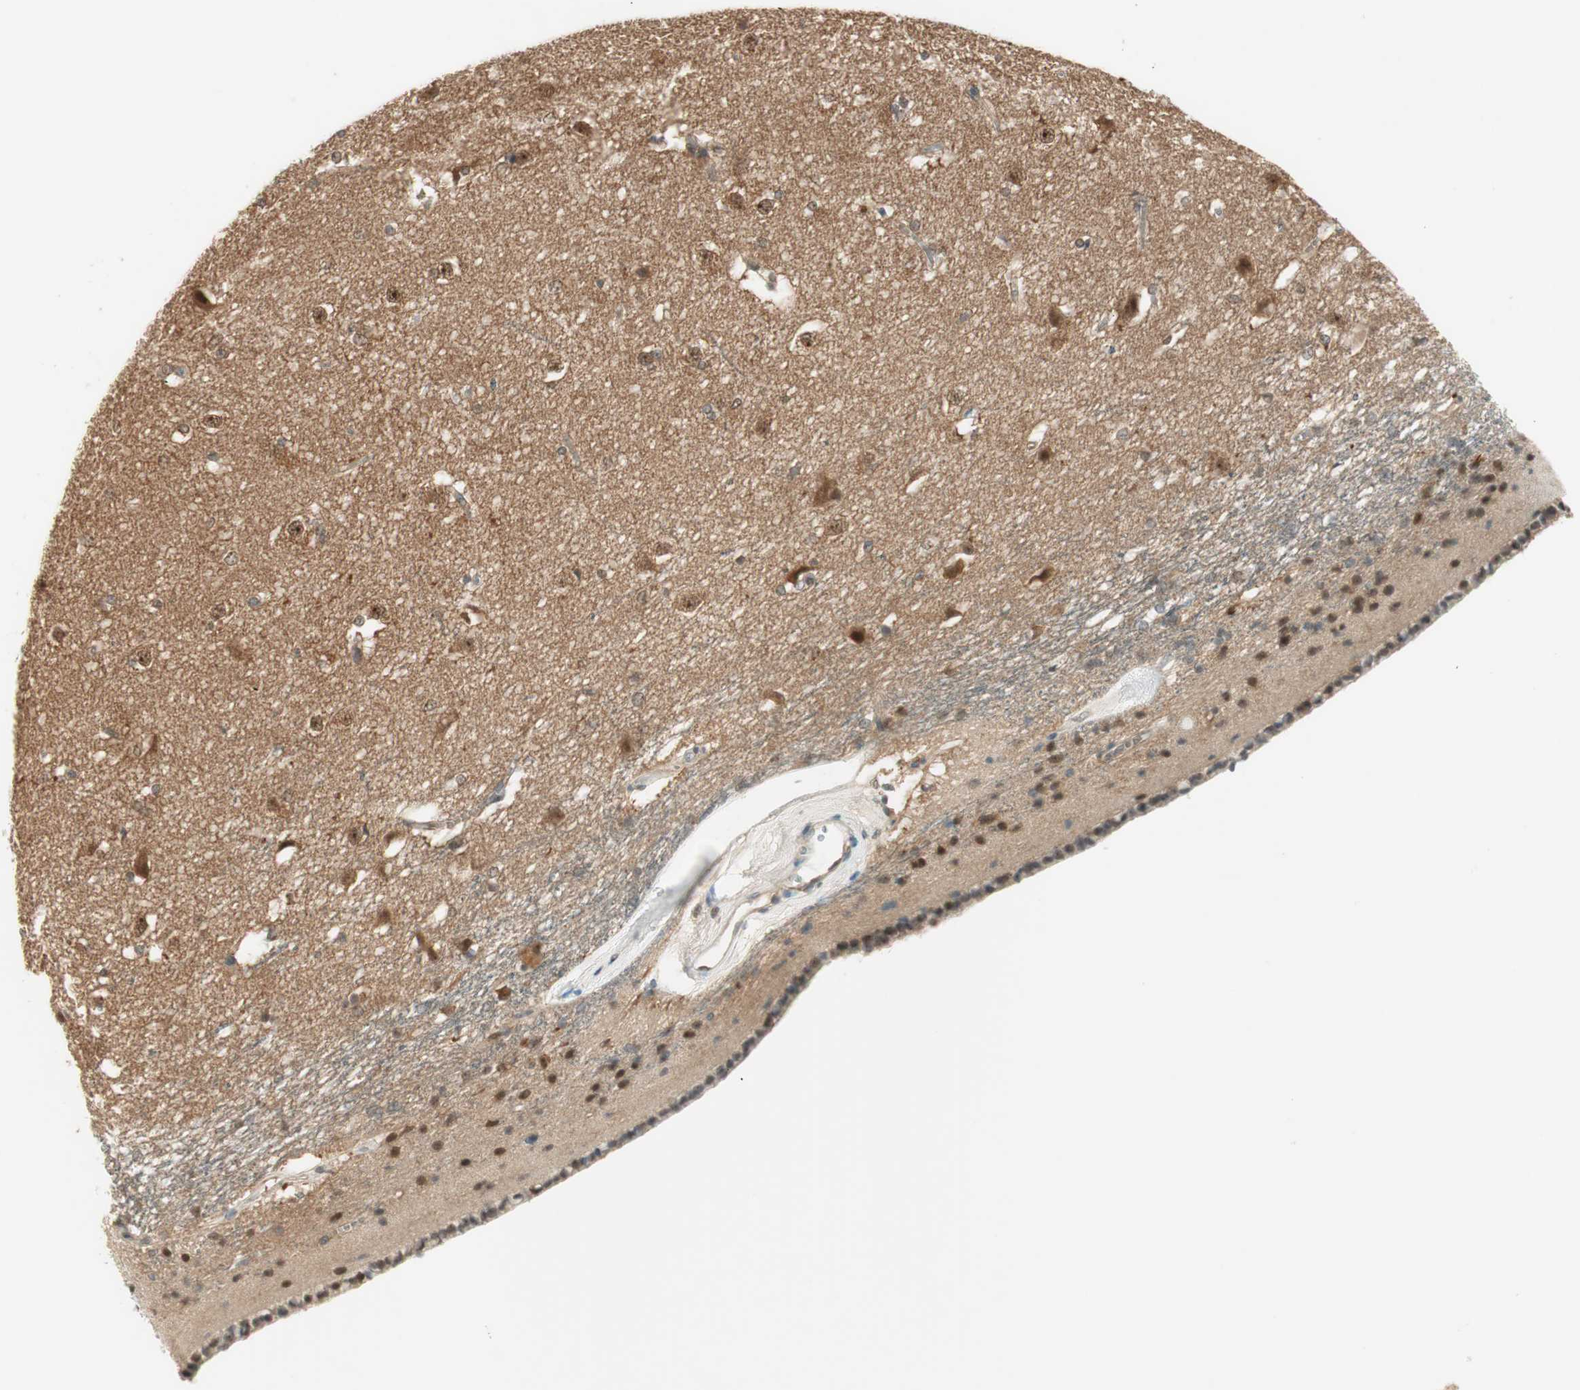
{"staining": {"intensity": "weak", "quantity": "<25%", "location": "cytoplasmic/membranous,nuclear"}, "tissue": "caudate", "cell_type": "Glial cells", "image_type": "normal", "snomed": [{"axis": "morphology", "description": "Normal tissue, NOS"}, {"axis": "topography", "description": "Lateral ventricle wall"}], "caption": "Benign caudate was stained to show a protein in brown. There is no significant expression in glial cells. Nuclei are stained in blue.", "gene": "IPO5", "patient": {"sex": "female", "age": 19}}